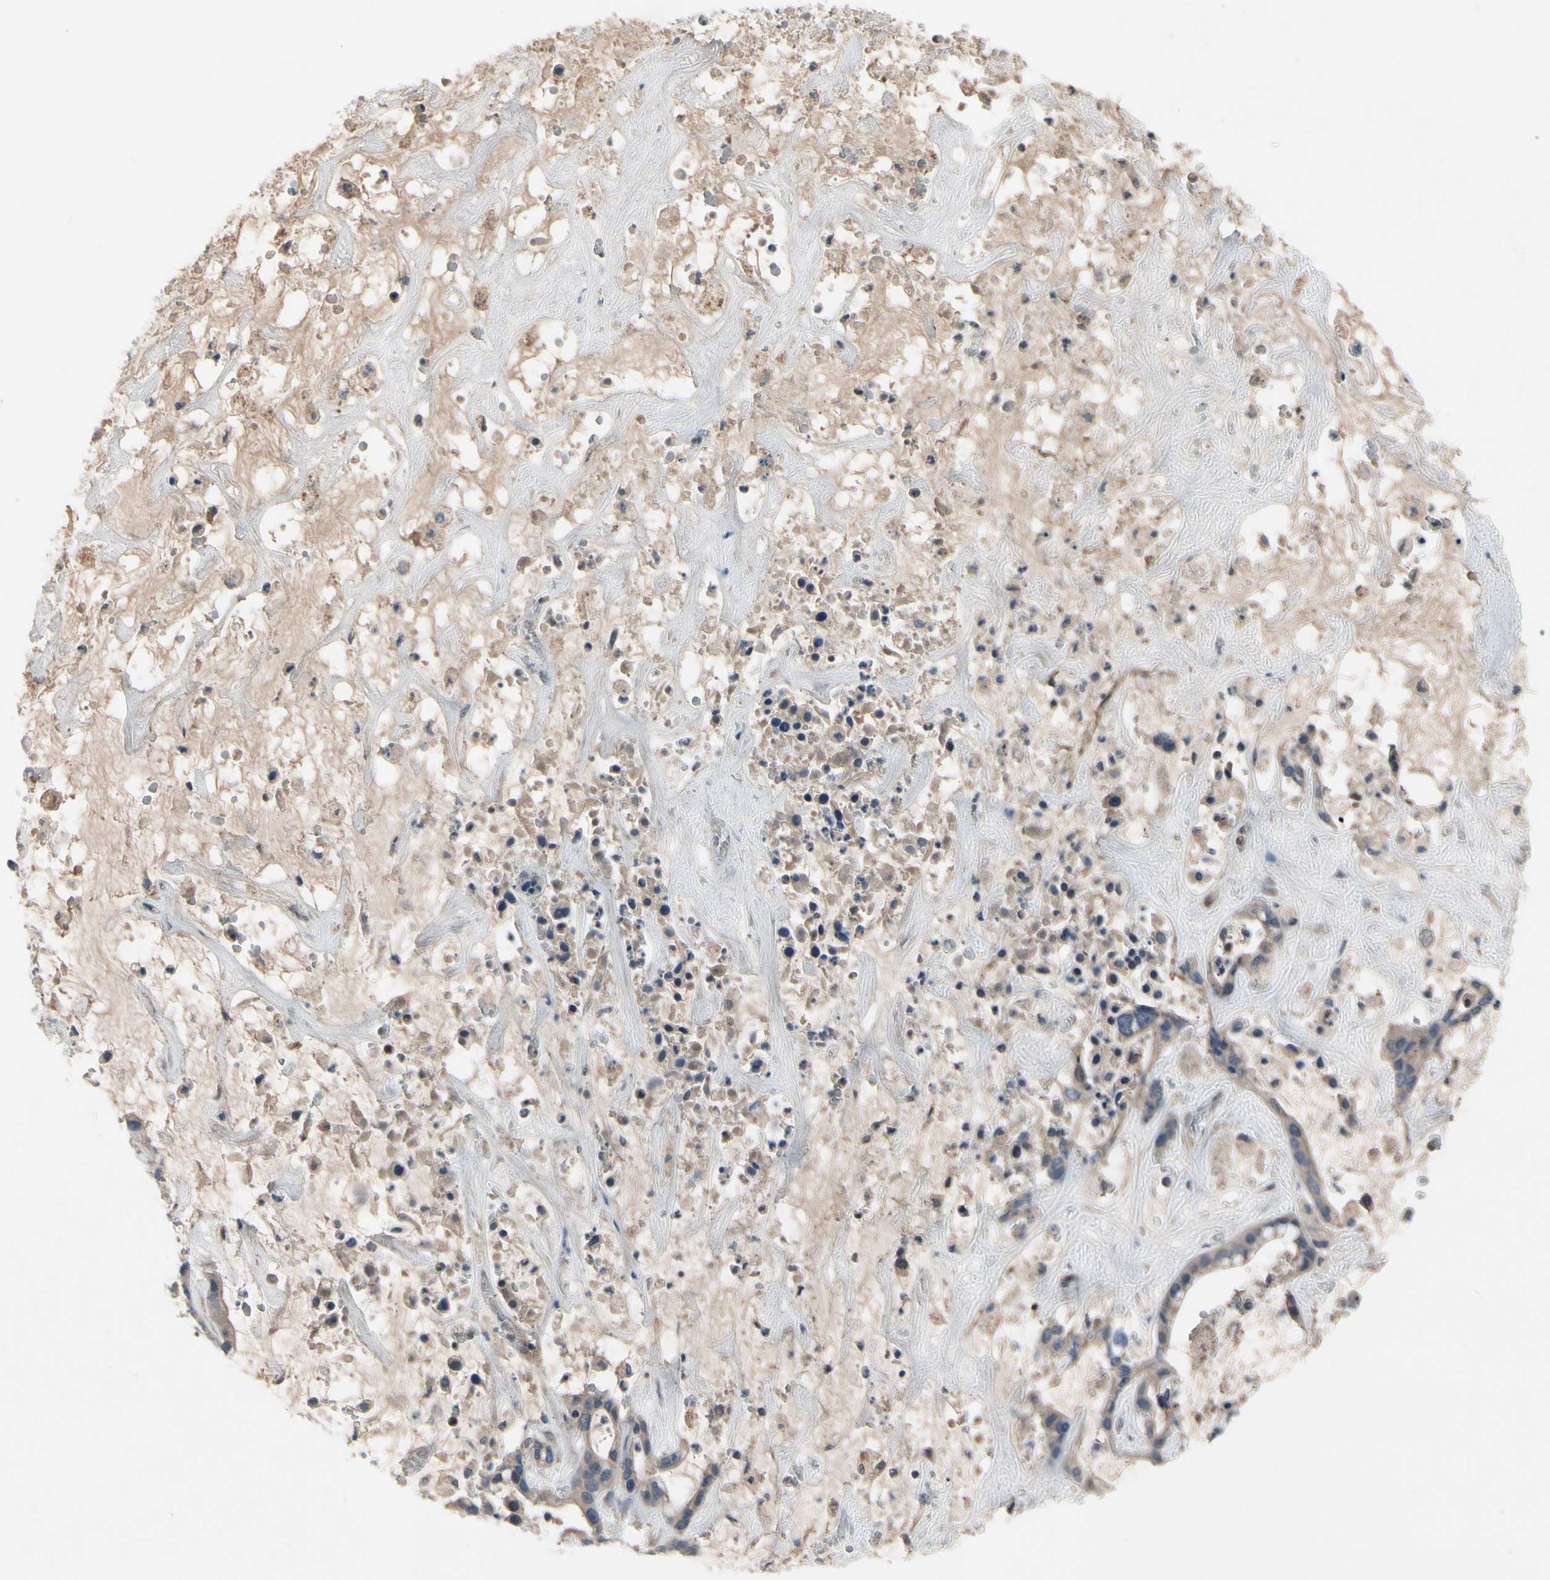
{"staining": {"intensity": "weak", "quantity": ">75%", "location": "cytoplasmic/membranous"}, "tissue": "liver cancer", "cell_type": "Tumor cells", "image_type": "cancer", "snomed": [{"axis": "morphology", "description": "Cholangiocarcinoma"}, {"axis": "topography", "description": "Liver"}], "caption": "This histopathology image displays liver cancer stained with IHC to label a protein in brown. The cytoplasmic/membranous of tumor cells show weak positivity for the protein. Nuclei are counter-stained blue.", "gene": "ICAM5", "patient": {"sex": "female", "age": 65}}